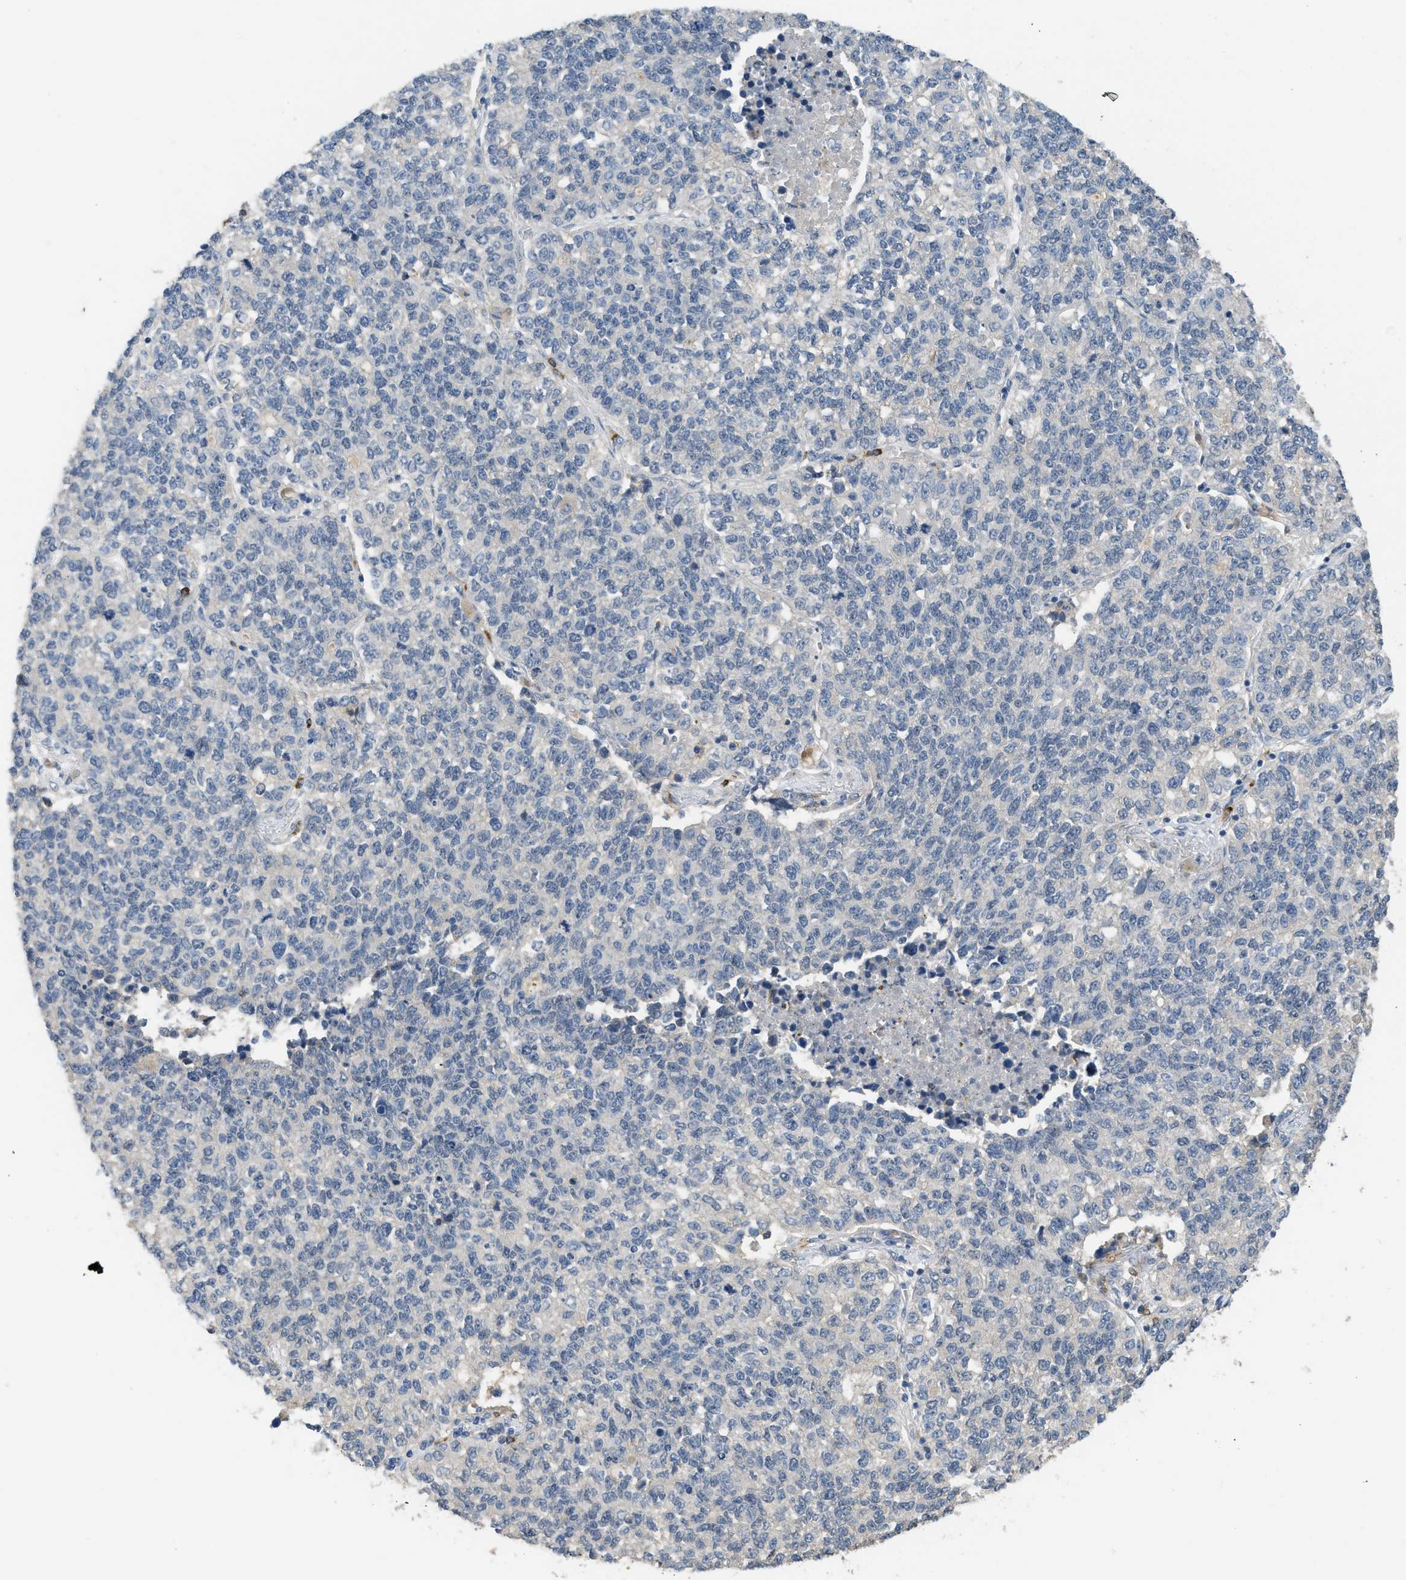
{"staining": {"intensity": "negative", "quantity": "none", "location": "none"}, "tissue": "lung cancer", "cell_type": "Tumor cells", "image_type": "cancer", "snomed": [{"axis": "morphology", "description": "Adenocarcinoma, NOS"}, {"axis": "topography", "description": "Lung"}], "caption": "The histopathology image displays no staining of tumor cells in adenocarcinoma (lung).", "gene": "RHBDF2", "patient": {"sex": "male", "age": 49}}